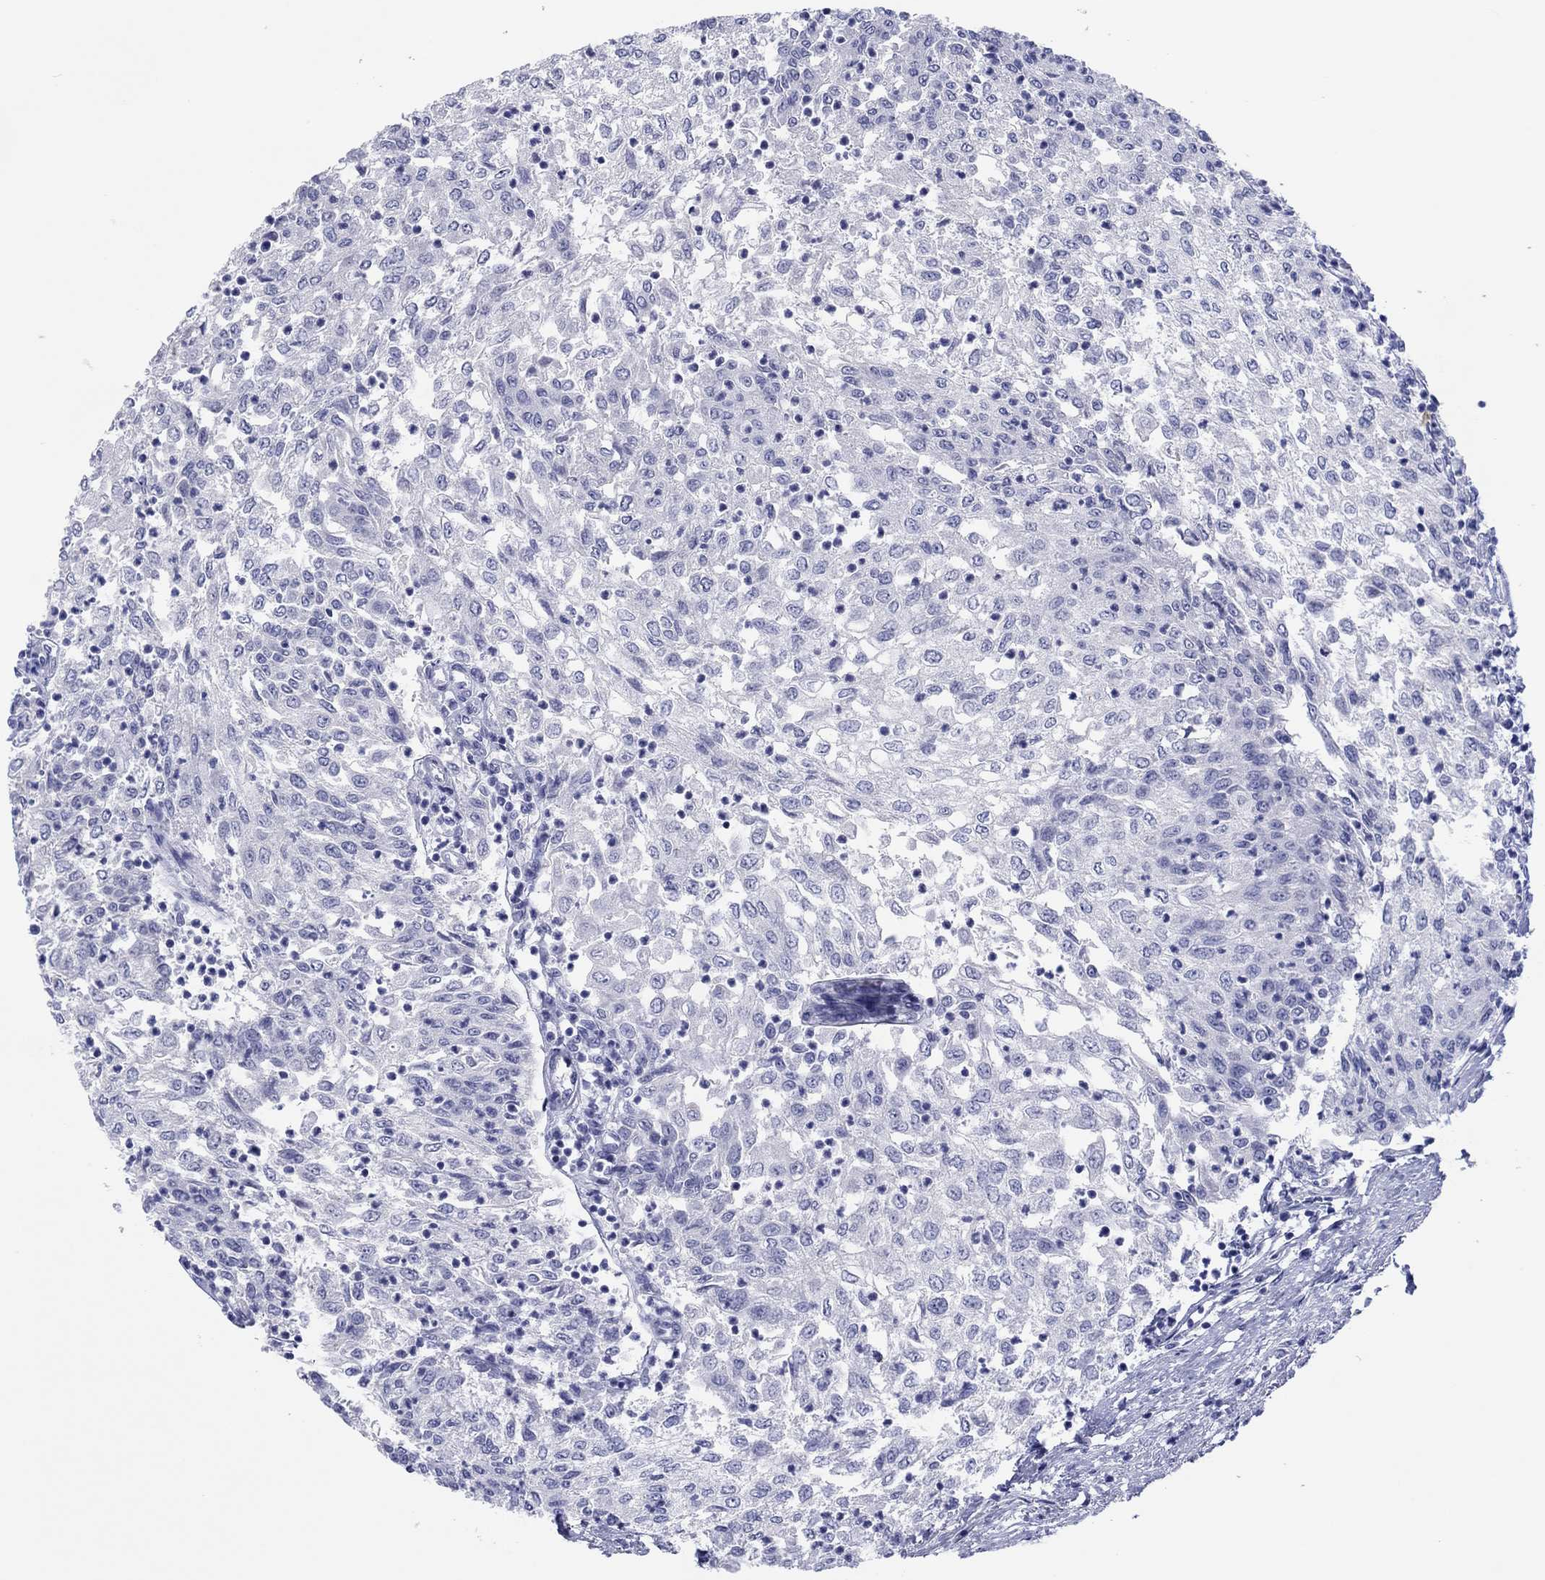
{"staining": {"intensity": "negative", "quantity": "none", "location": "none"}, "tissue": "urothelial cancer", "cell_type": "Tumor cells", "image_type": "cancer", "snomed": [{"axis": "morphology", "description": "Urothelial carcinoma, Low grade"}, {"axis": "topography", "description": "Urinary bladder"}], "caption": "Immunohistochemical staining of human low-grade urothelial carcinoma reveals no significant positivity in tumor cells.", "gene": "ERICH3", "patient": {"sex": "male", "age": 78}}